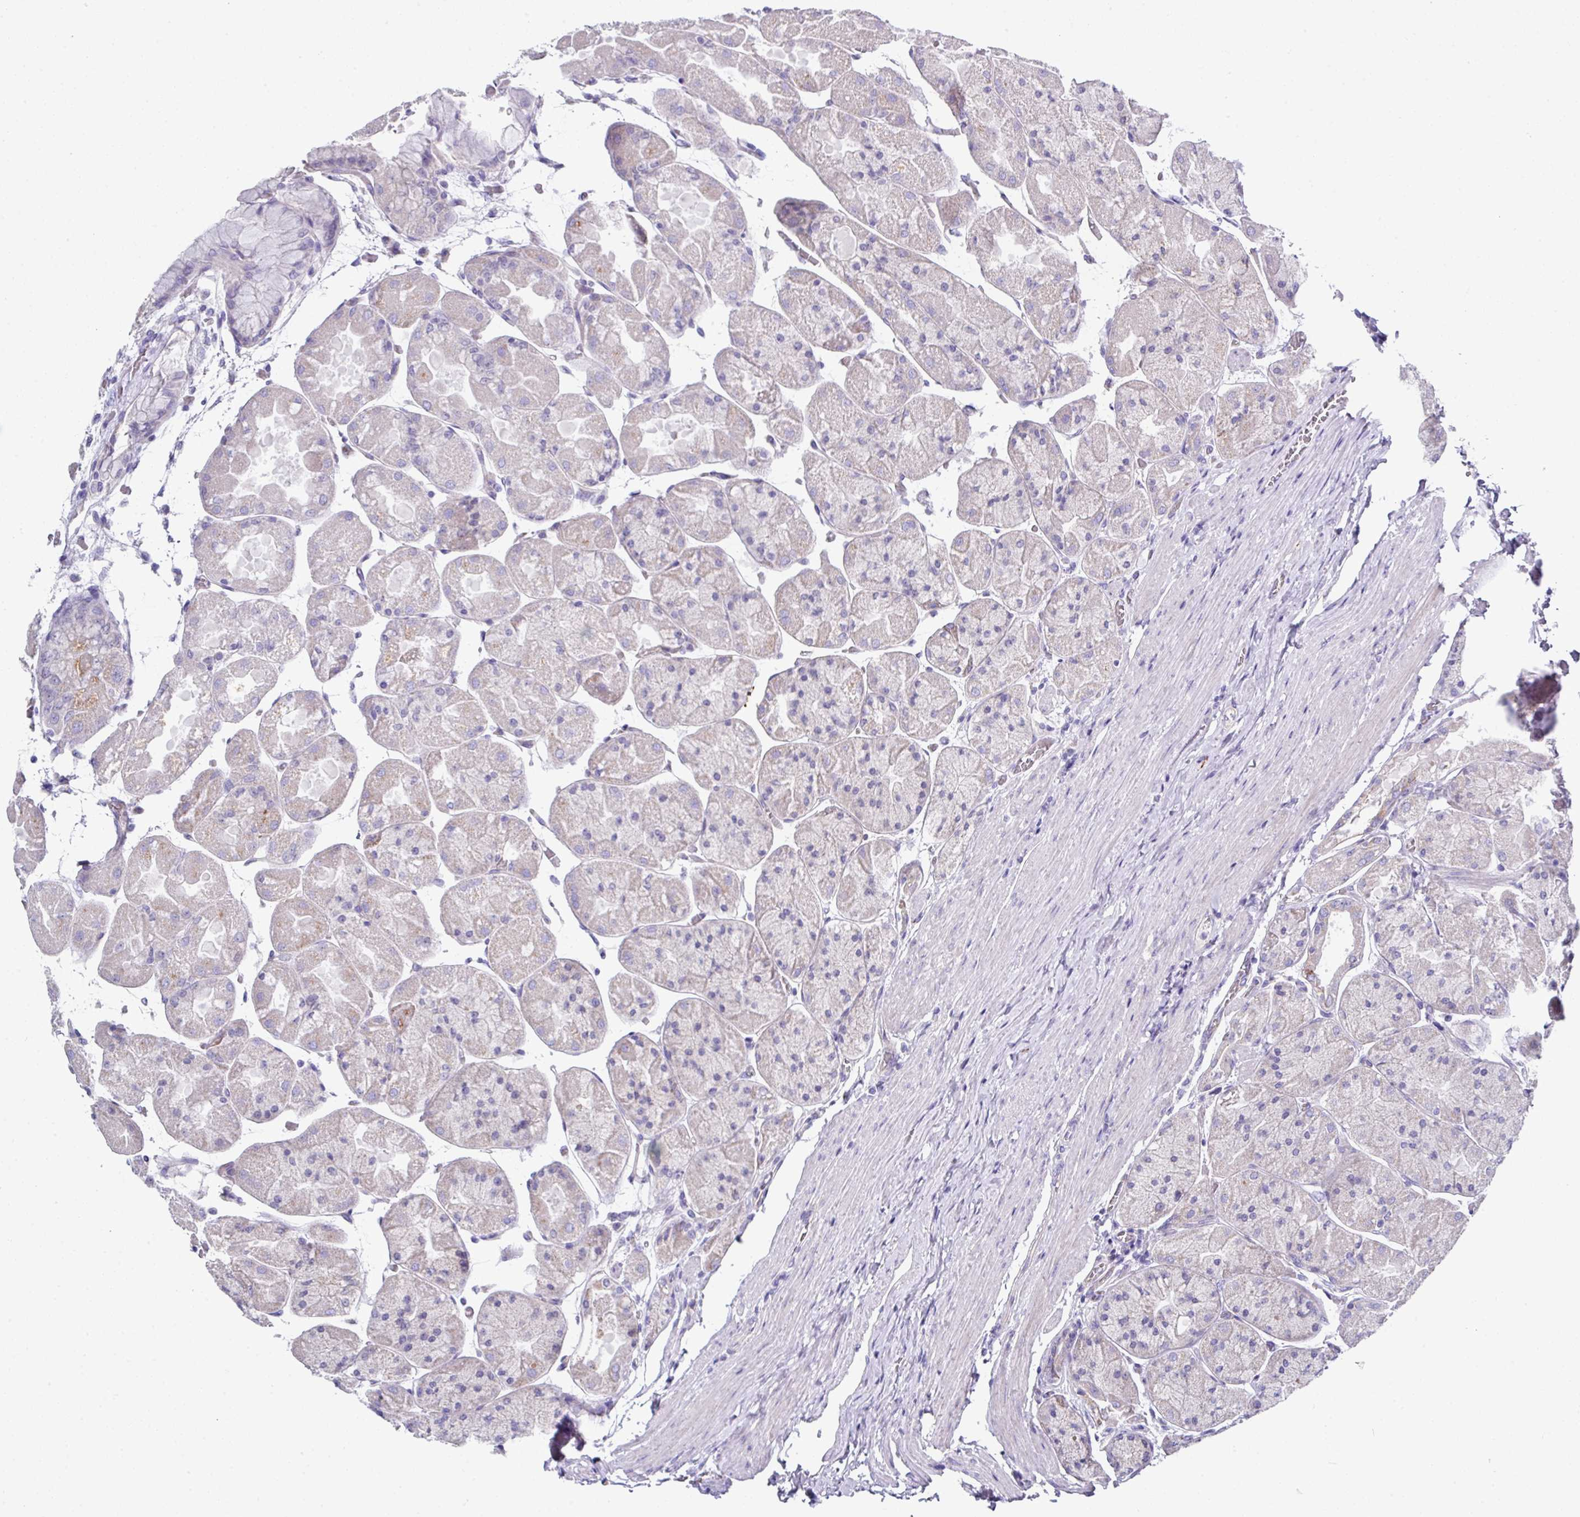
{"staining": {"intensity": "weak", "quantity": "<25%", "location": "cytoplasmic/membranous"}, "tissue": "stomach", "cell_type": "Glandular cells", "image_type": "normal", "snomed": [{"axis": "morphology", "description": "Normal tissue, NOS"}, {"axis": "topography", "description": "Stomach"}], "caption": "Immunohistochemical staining of normal human stomach demonstrates no significant expression in glandular cells. Nuclei are stained in blue.", "gene": "CLDN1", "patient": {"sex": "female", "age": 61}}